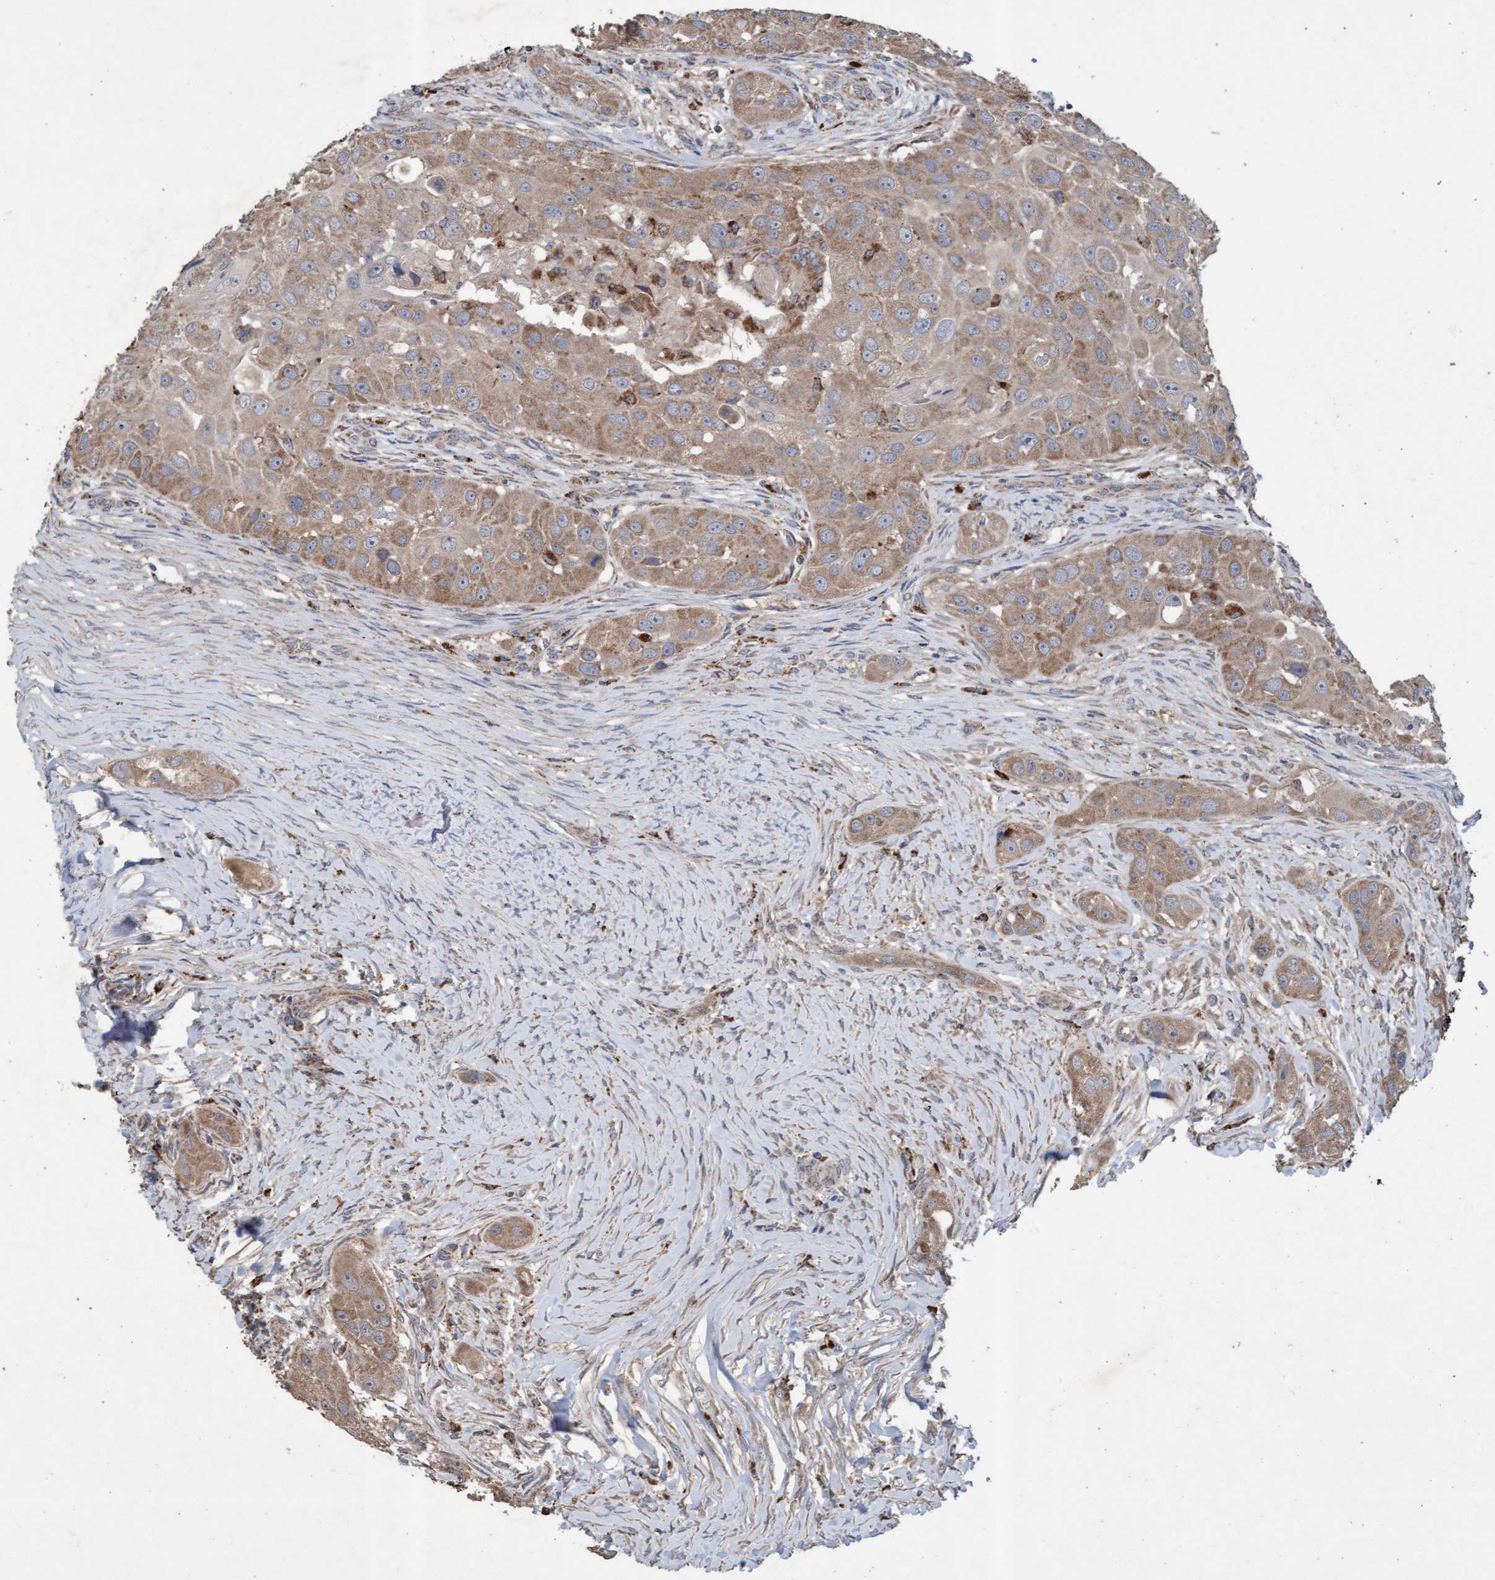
{"staining": {"intensity": "moderate", "quantity": ">75%", "location": "cytoplasmic/membranous"}, "tissue": "head and neck cancer", "cell_type": "Tumor cells", "image_type": "cancer", "snomed": [{"axis": "morphology", "description": "Normal tissue, NOS"}, {"axis": "morphology", "description": "Squamous cell carcinoma, NOS"}, {"axis": "topography", "description": "Skeletal muscle"}, {"axis": "topography", "description": "Head-Neck"}], "caption": "Squamous cell carcinoma (head and neck) stained for a protein displays moderate cytoplasmic/membranous positivity in tumor cells.", "gene": "ATPAF2", "patient": {"sex": "male", "age": 51}}